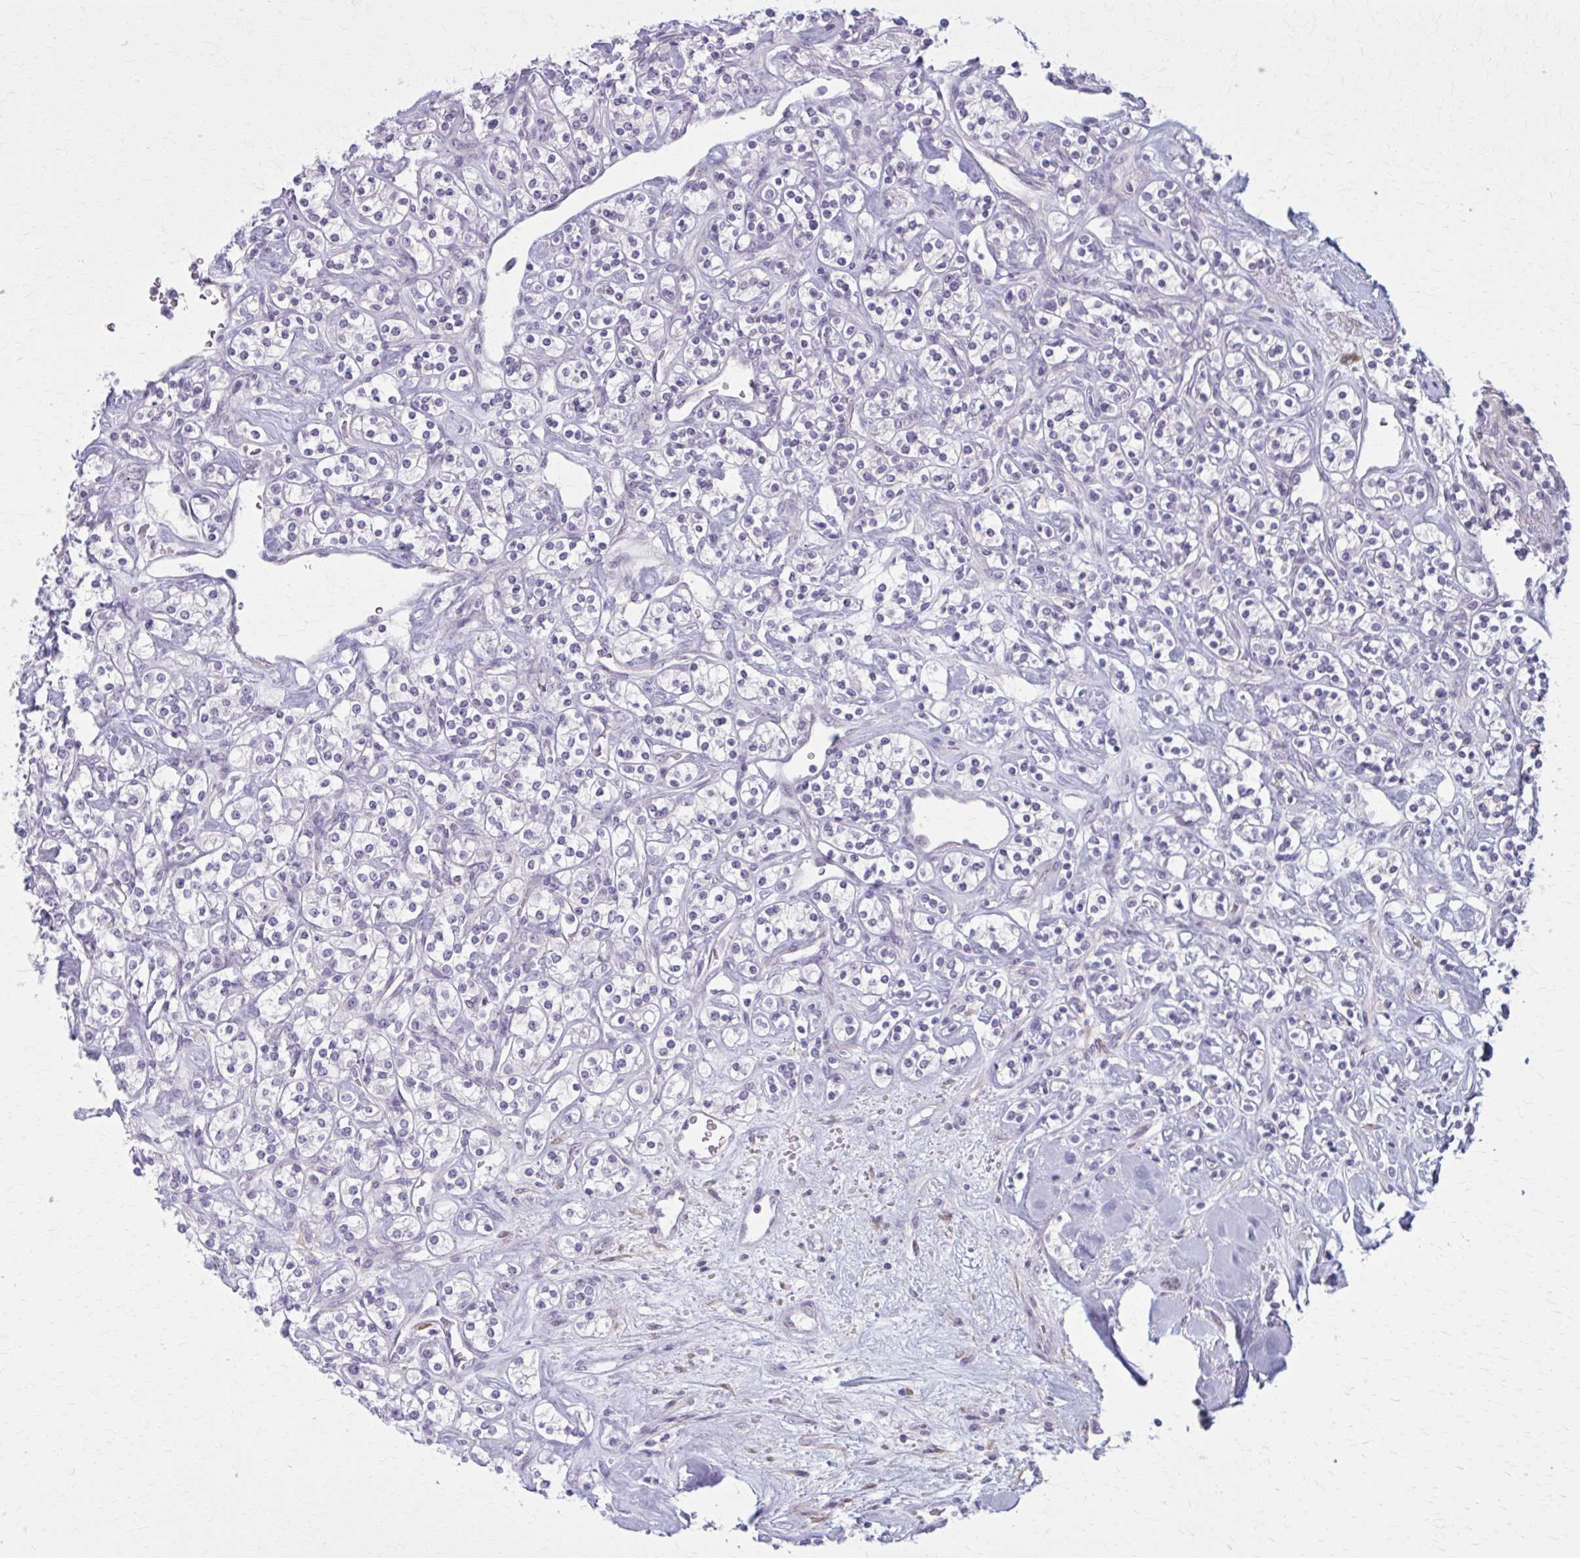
{"staining": {"intensity": "negative", "quantity": "none", "location": "none"}, "tissue": "renal cancer", "cell_type": "Tumor cells", "image_type": "cancer", "snomed": [{"axis": "morphology", "description": "Adenocarcinoma, NOS"}, {"axis": "topography", "description": "Kidney"}], "caption": "DAB immunohistochemical staining of adenocarcinoma (renal) demonstrates no significant staining in tumor cells.", "gene": "NUMBL", "patient": {"sex": "male", "age": 77}}